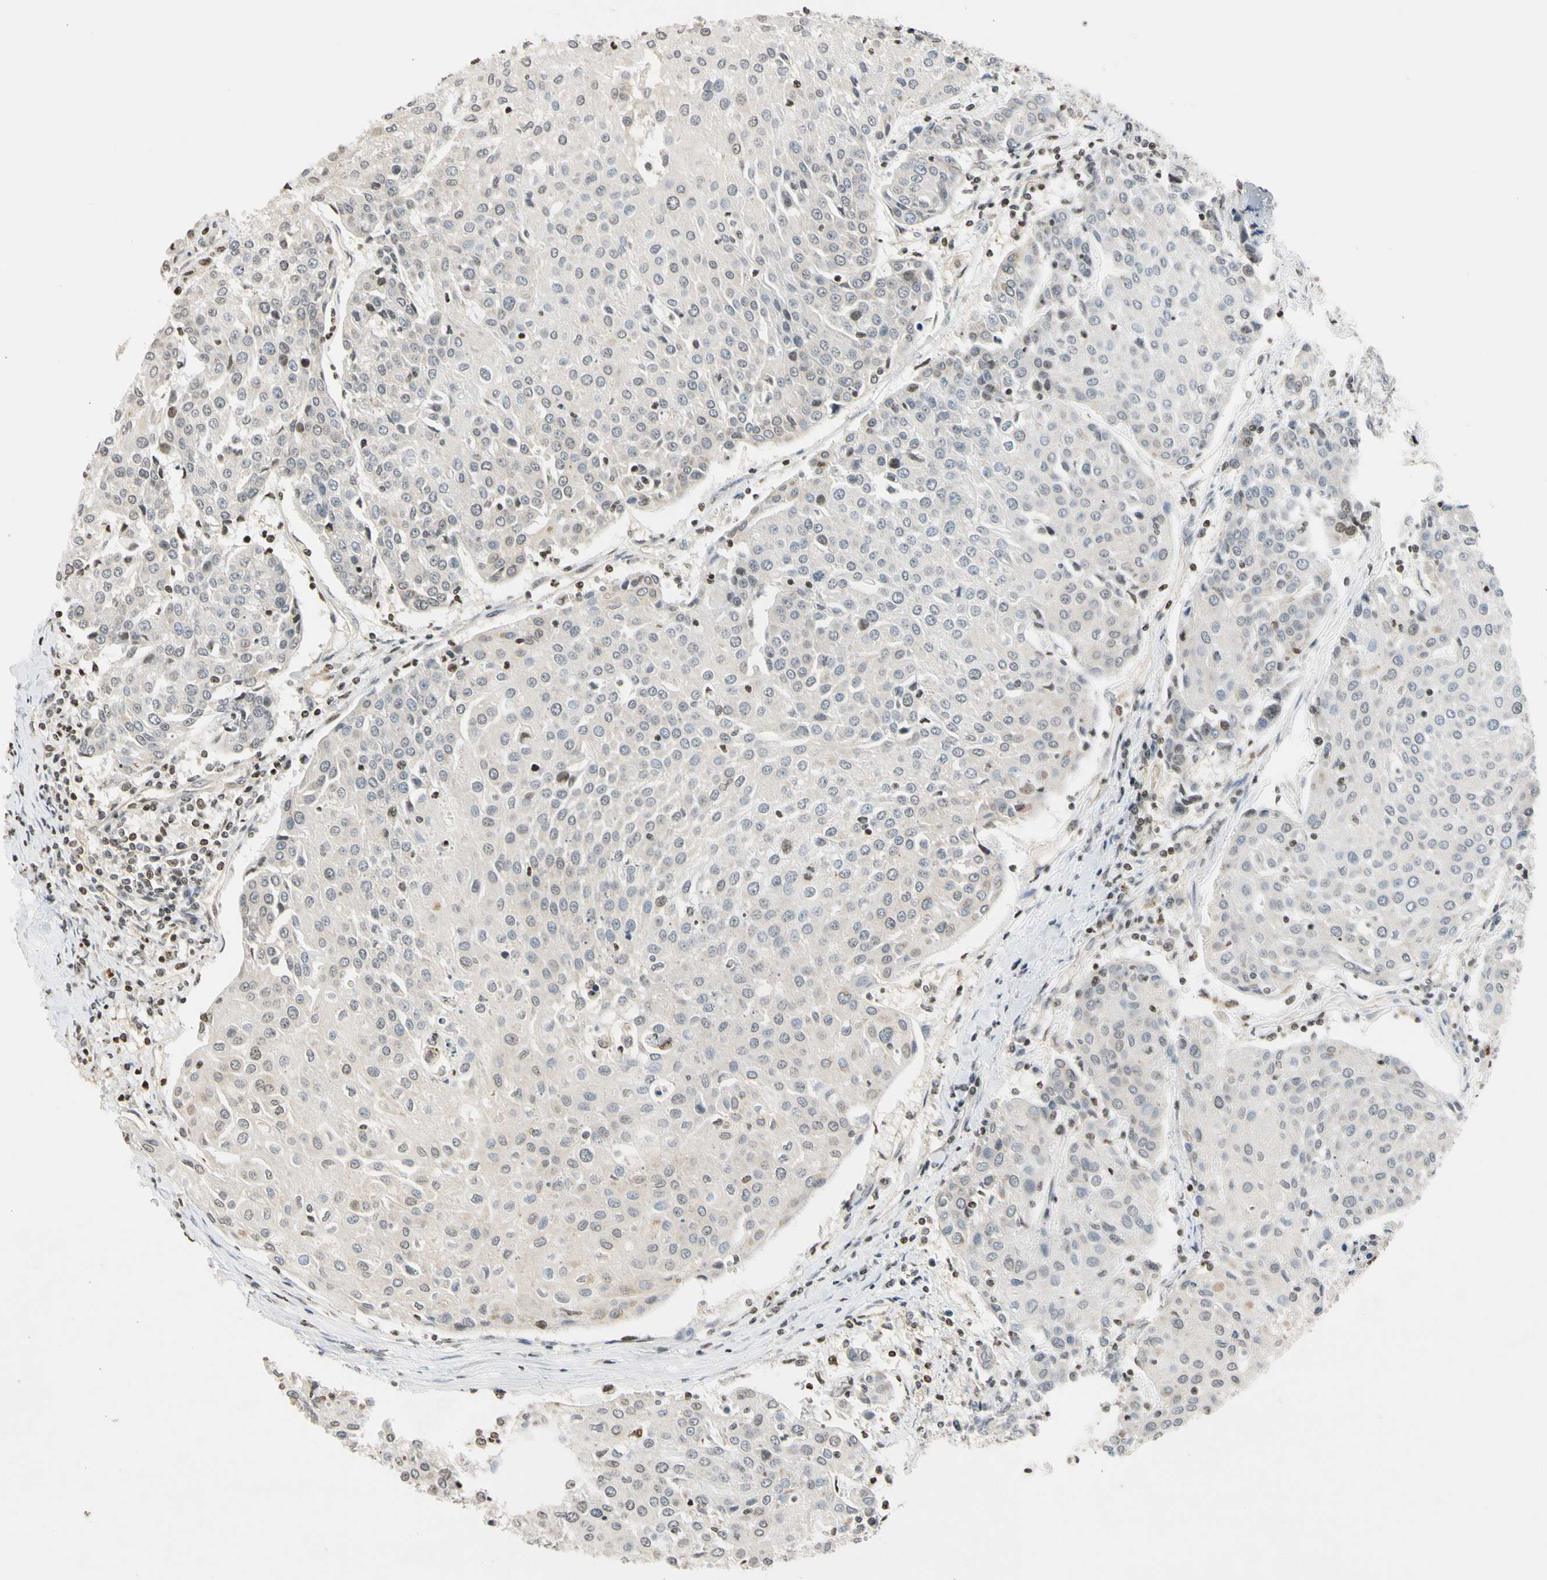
{"staining": {"intensity": "negative", "quantity": "none", "location": "none"}, "tissue": "urothelial cancer", "cell_type": "Tumor cells", "image_type": "cancer", "snomed": [{"axis": "morphology", "description": "Urothelial carcinoma, High grade"}, {"axis": "topography", "description": "Urinary bladder"}], "caption": "Protein analysis of high-grade urothelial carcinoma shows no significant staining in tumor cells.", "gene": "GPX4", "patient": {"sex": "female", "age": 85}}